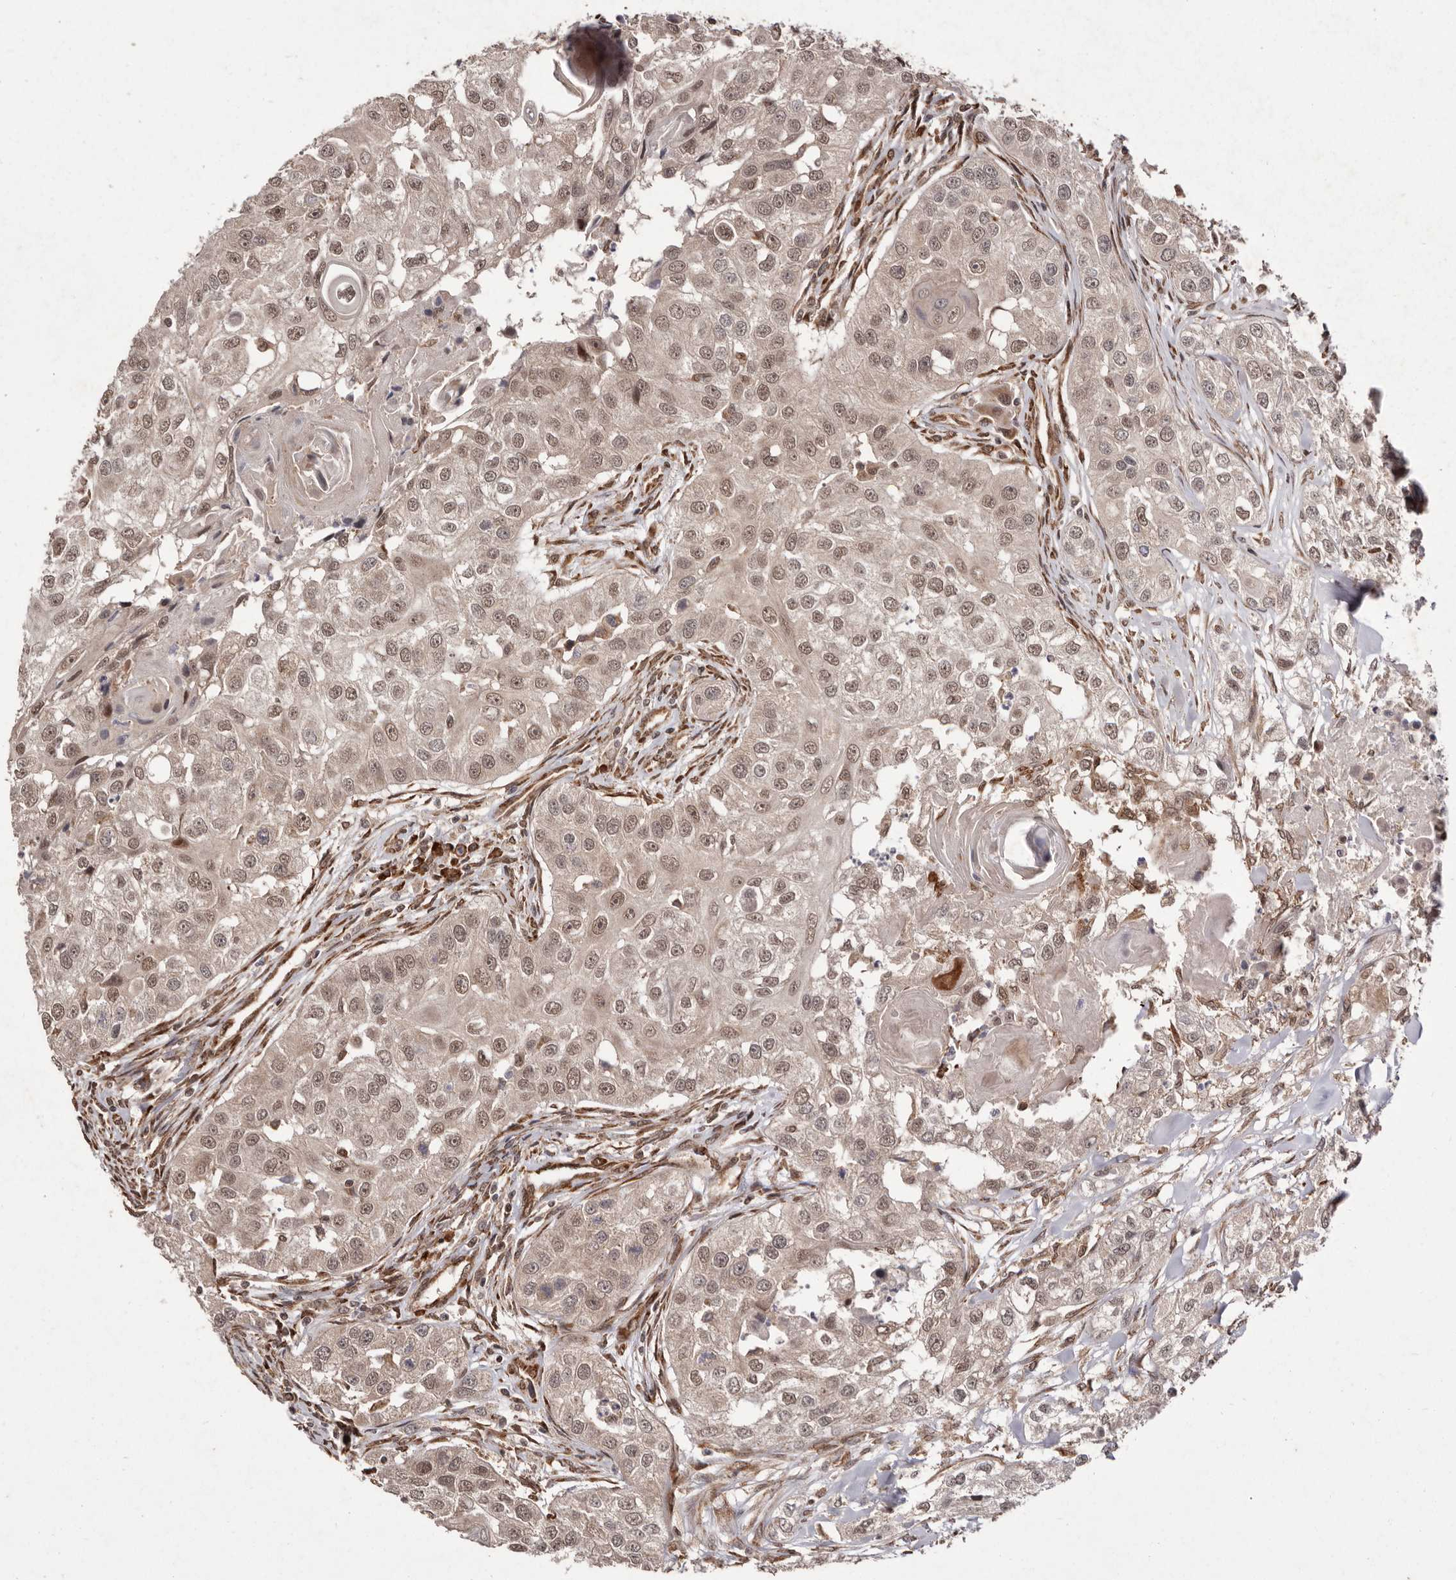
{"staining": {"intensity": "moderate", "quantity": ">75%", "location": "cytoplasmic/membranous,nuclear"}, "tissue": "head and neck cancer", "cell_type": "Tumor cells", "image_type": "cancer", "snomed": [{"axis": "morphology", "description": "Normal tissue, NOS"}, {"axis": "morphology", "description": "Squamous cell carcinoma, NOS"}, {"axis": "topography", "description": "Skeletal muscle"}, {"axis": "topography", "description": "Head-Neck"}], "caption": "This image demonstrates squamous cell carcinoma (head and neck) stained with immunohistochemistry (IHC) to label a protein in brown. The cytoplasmic/membranous and nuclear of tumor cells show moderate positivity for the protein. Nuclei are counter-stained blue.", "gene": "LRGUK", "patient": {"sex": "male", "age": 51}}